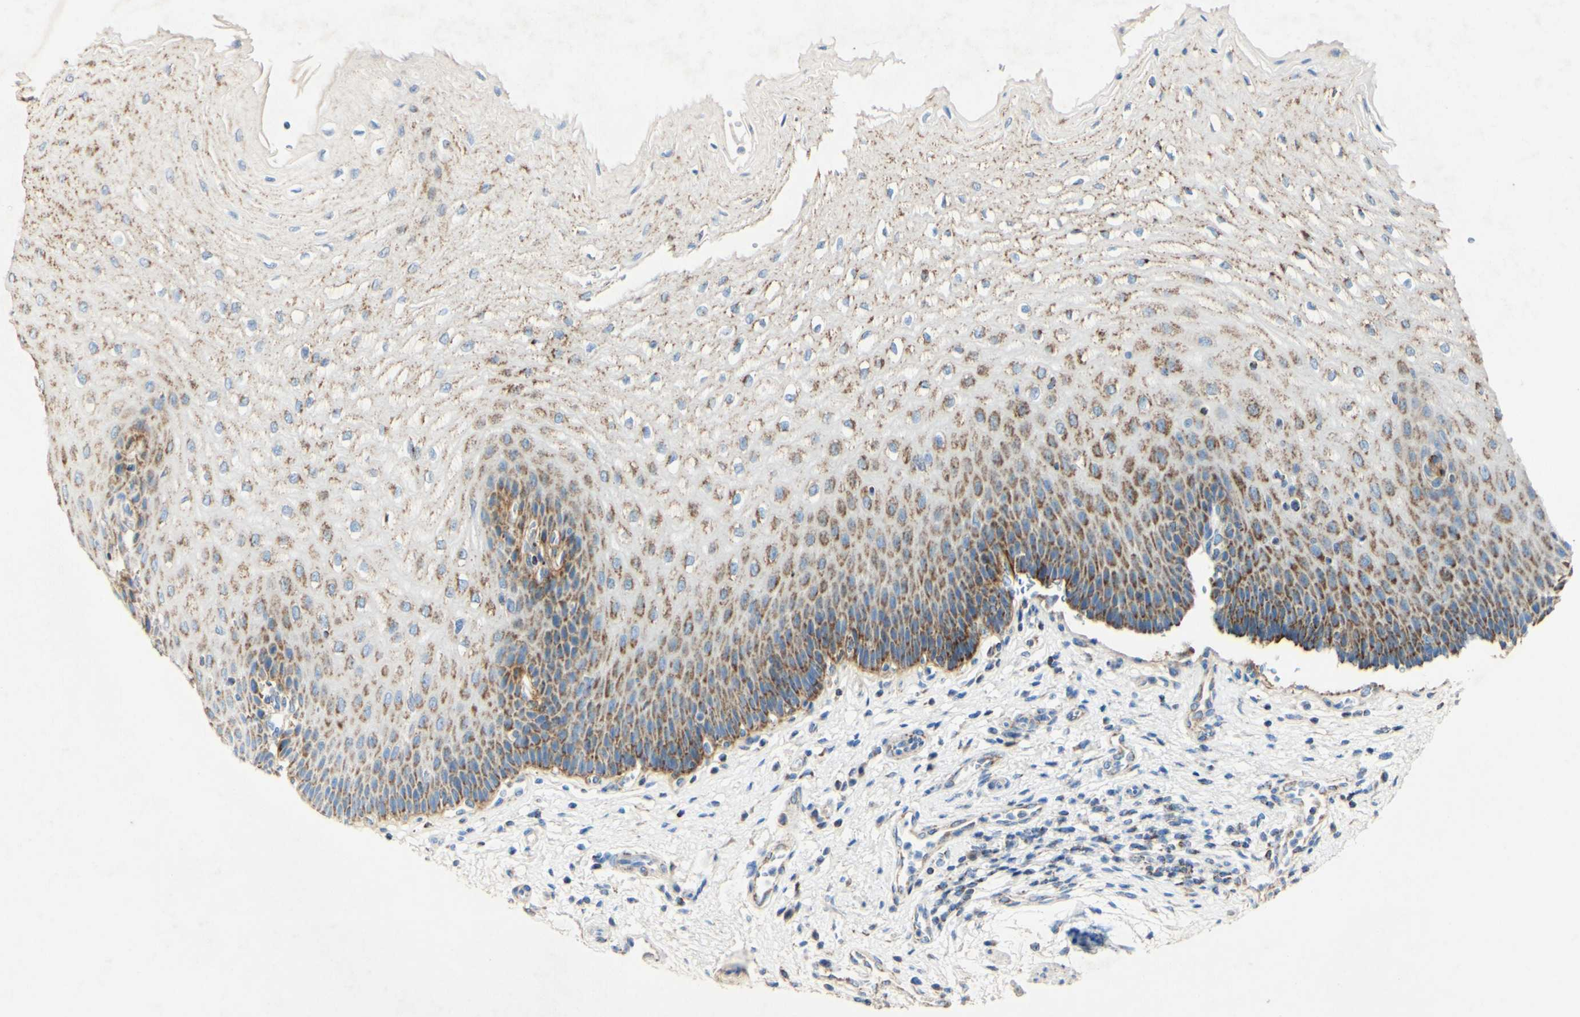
{"staining": {"intensity": "strong", "quantity": "25%-75%", "location": "cytoplasmic/membranous"}, "tissue": "esophagus", "cell_type": "Squamous epithelial cells", "image_type": "normal", "snomed": [{"axis": "morphology", "description": "Normal tissue, NOS"}, {"axis": "topography", "description": "Esophagus"}], "caption": "Human esophagus stained with a brown dye shows strong cytoplasmic/membranous positive staining in approximately 25%-75% of squamous epithelial cells.", "gene": "OXCT1", "patient": {"sex": "male", "age": 54}}